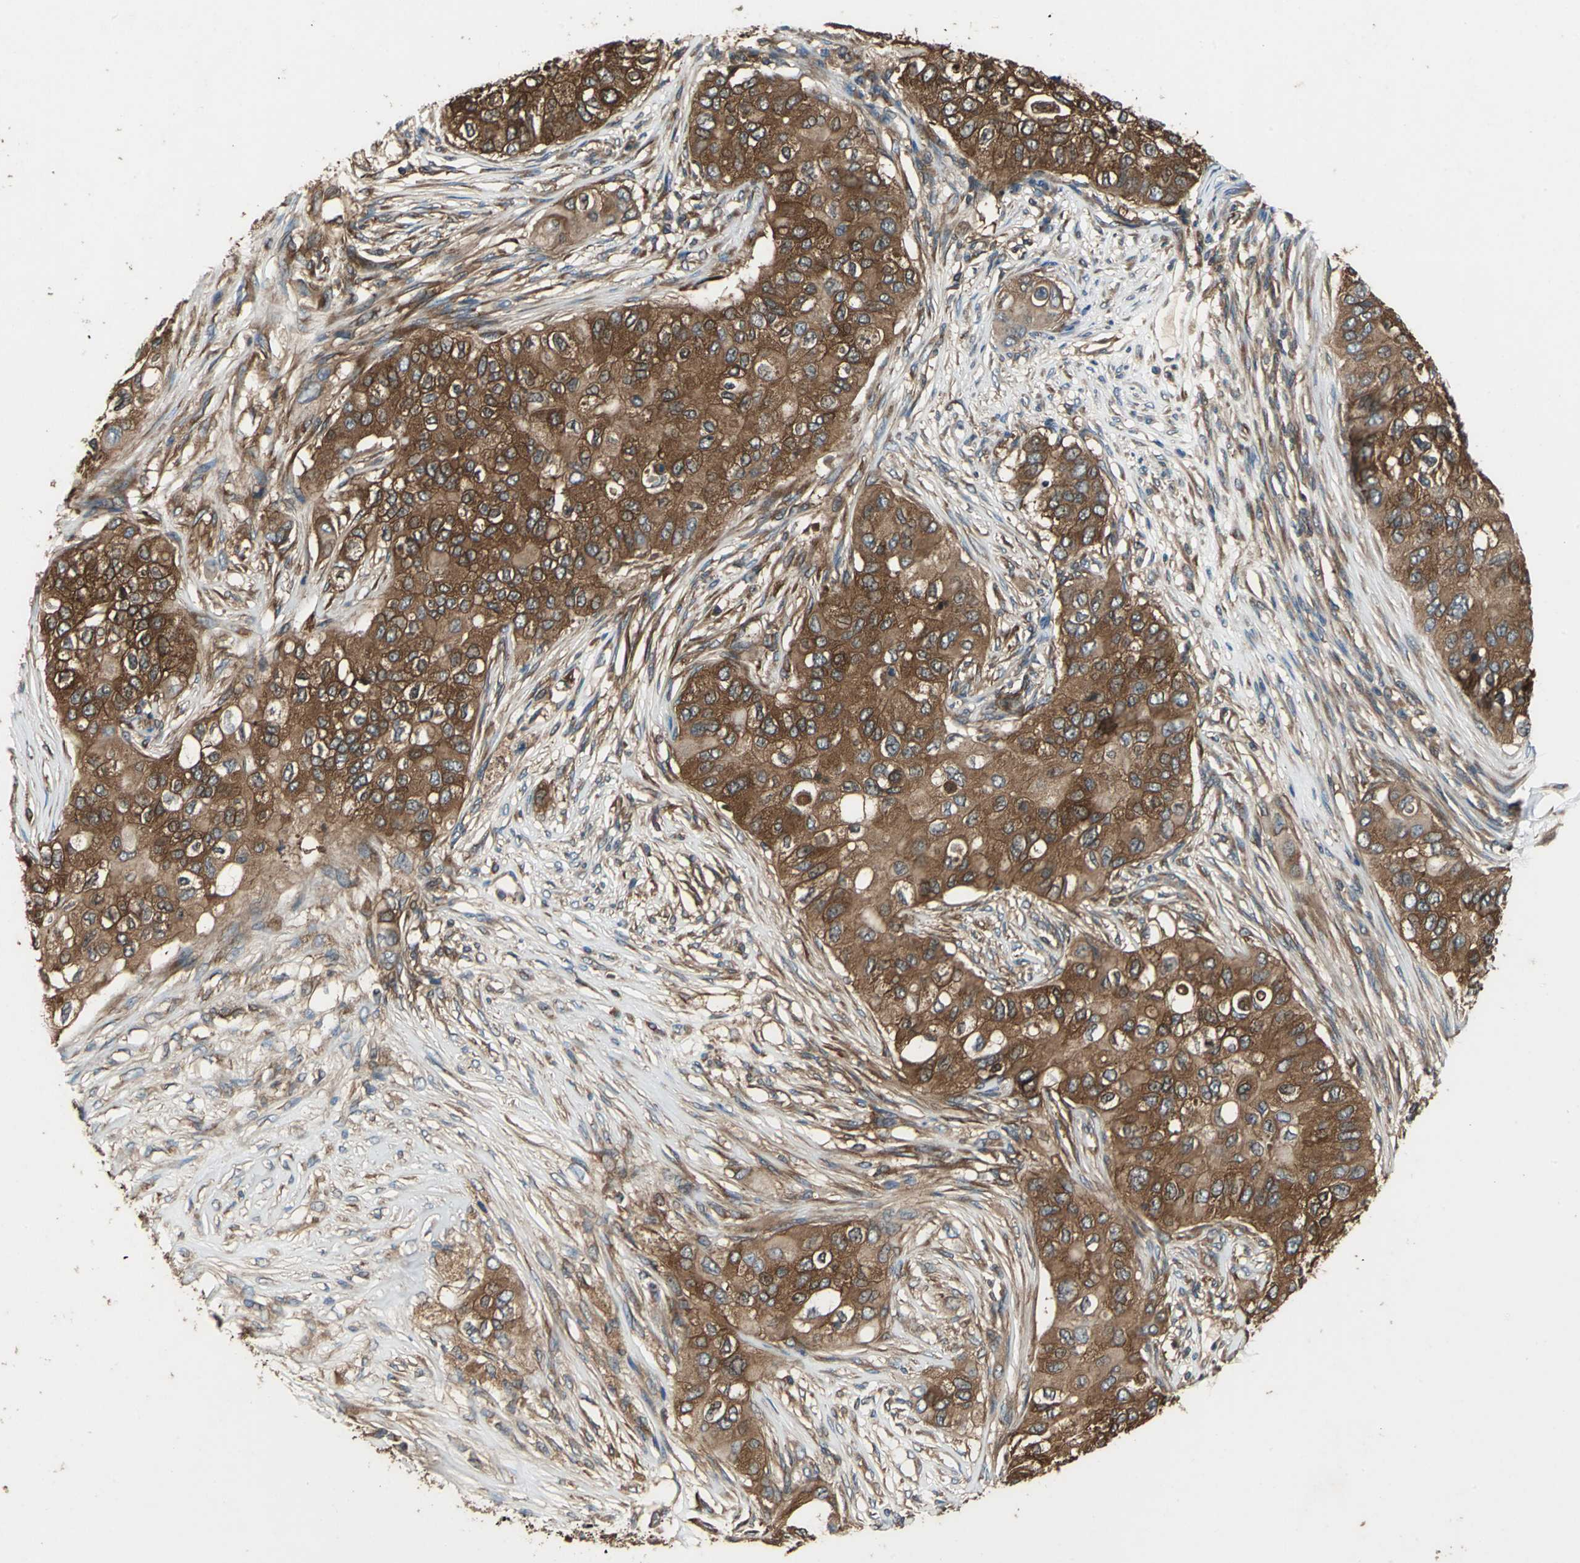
{"staining": {"intensity": "strong", "quantity": ">75%", "location": "cytoplasmic/membranous"}, "tissue": "breast cancer", "cell_type": "Tumor cells", "image_type": "cancer", "snomed": [{"axis": "morphology", "description": "Normal tissue, NOS"}, {"axis": "morphology", "description": "Duct carcinoma"}, {"axis": "topography", "description": "Breast"}], "caption": "Human breast intraductal carcinoma stained with a brown dye demonstrates strong cytoplasmic/membranous positive staining in about >75% of tumor cells.", "gene": "CAPN1", "patient": {"sex": "female", "age": 49}}